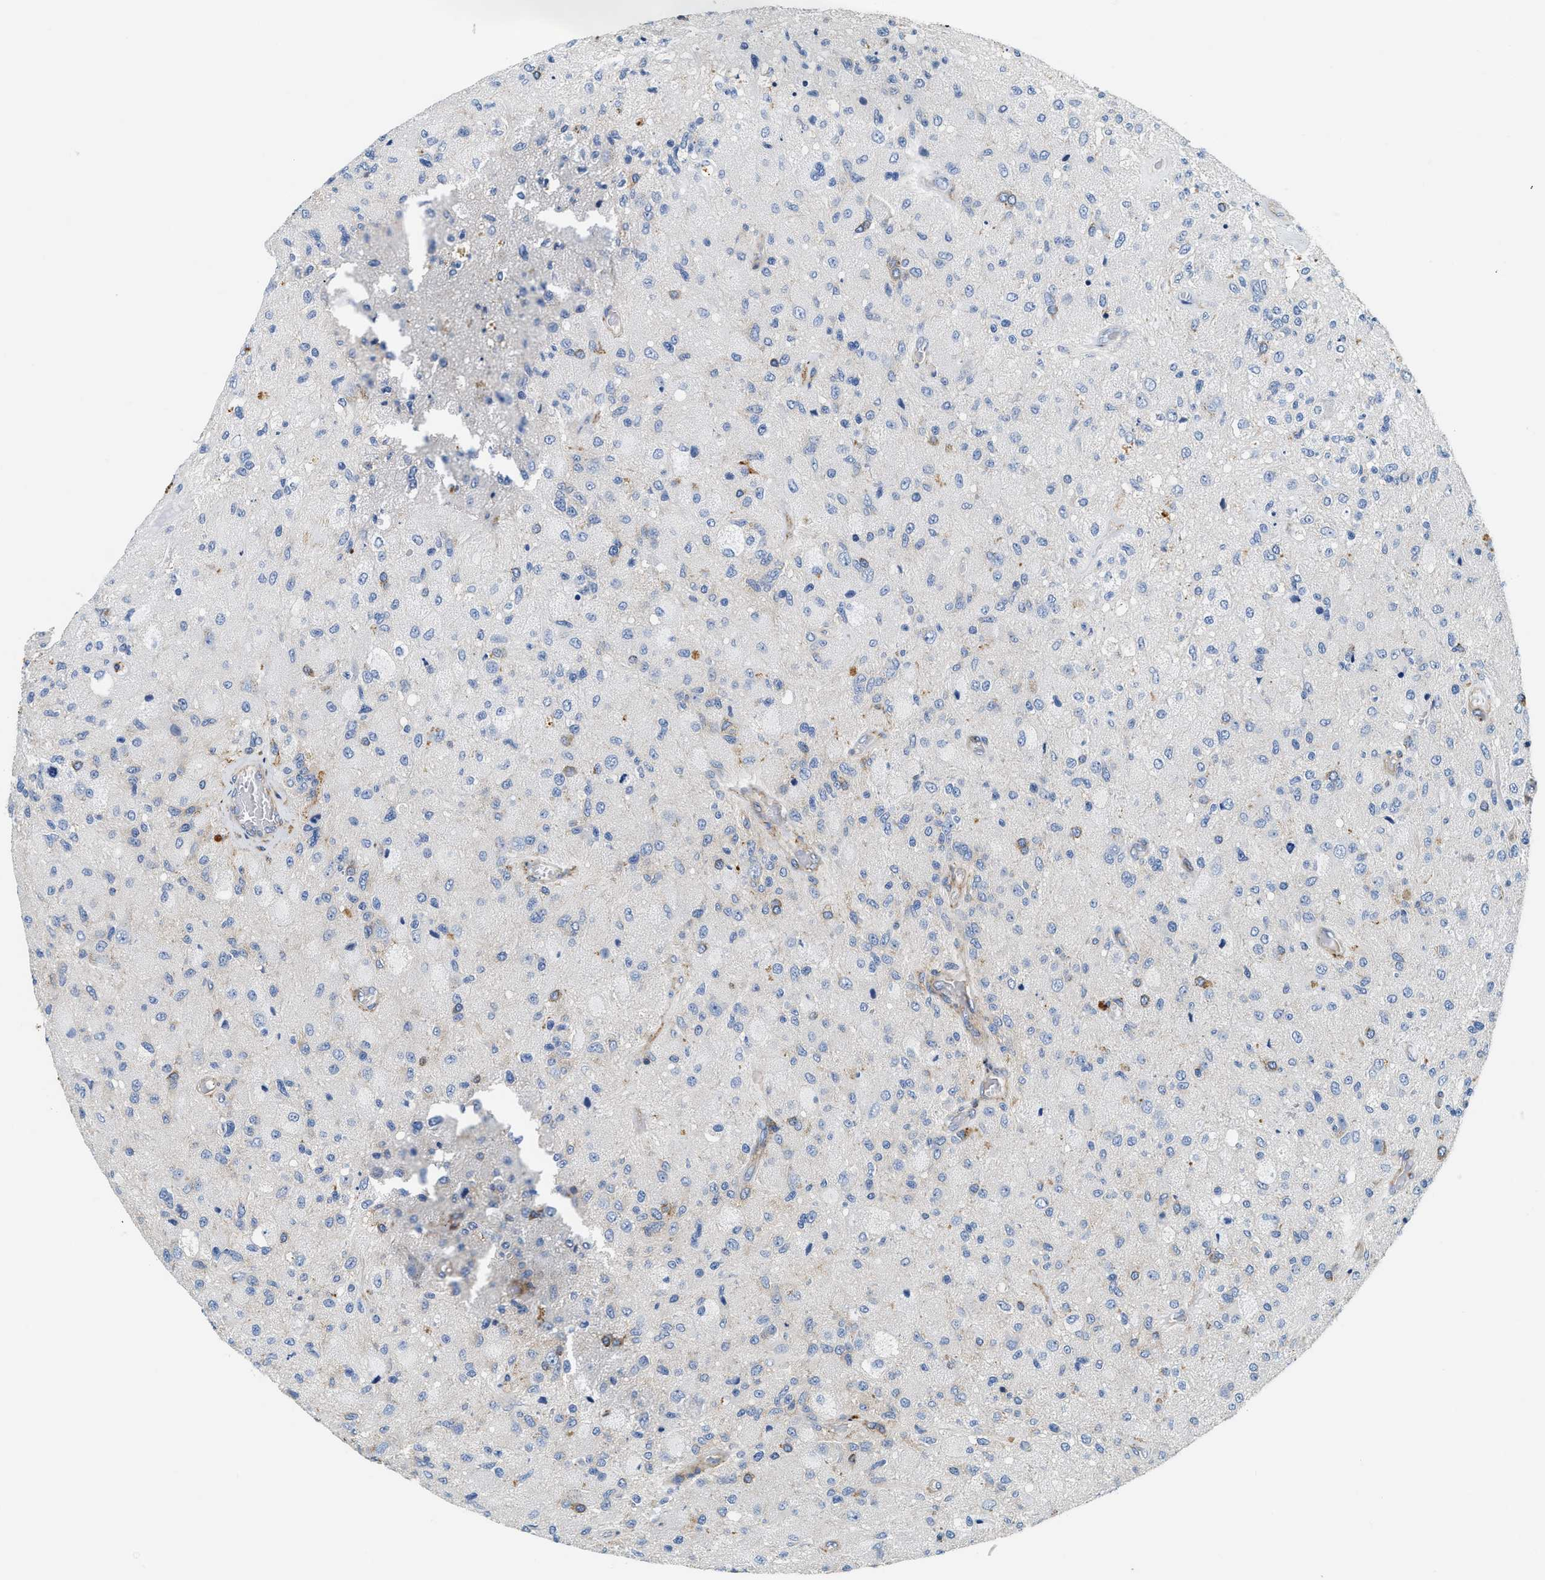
{"staining": {"intensity": "negative", "quantity": "none", "location": "none"}, "tissue": "glioma", "cell_type": "Tumor cells", "image_type": "cancer", "snomed": [{"axis": "morphology", "description": "Normal tissue, NOS"}, {"axis": "morphology", "description": "Glioma, malignant, High grade"}, {"axis": "topography", "description": "Cerebral cortex"}], "caption": "Immunohistochemistry (IHC) image of human malignant high-grade glioma stained for a protein (brown), which exhibits no staining in tumor cells.", "gene": "NSUN7", "patient": {"sex": "male", "age": 77}}